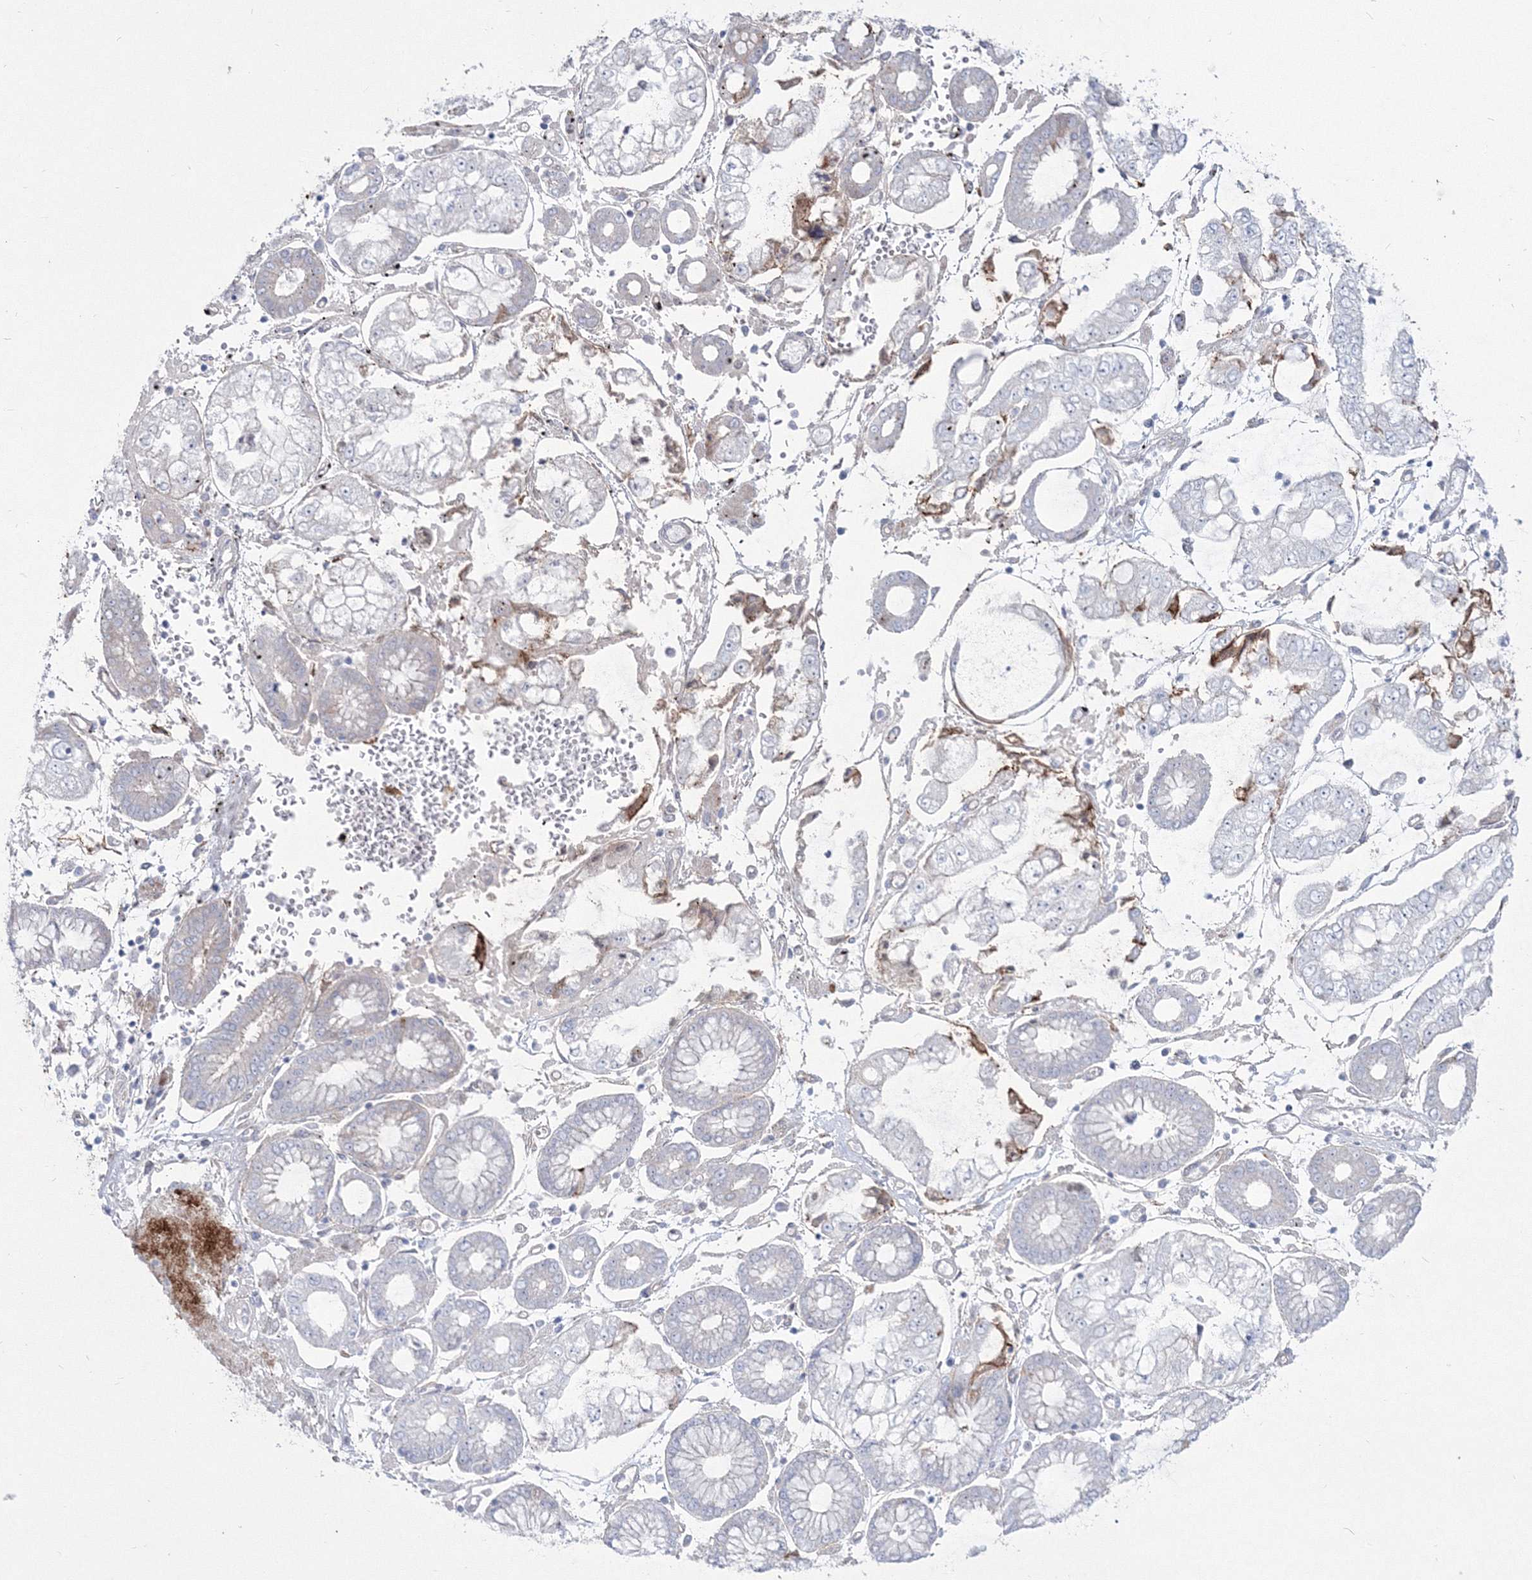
{"staining": {"intensity": "negative", "quantity": "none", "location": "none"}, "tissue": "stomach cancer", "cell_type": "Tumor cells", "image_type": "cancer", "snomed": [{"axis": "morphology", "description": "Adenocarcinoma, NOS"}, {"axis": "topography", "description": "Stomach"}], "caption": "An image of human stomach cancer (adenocarcinoma) is negative for staining in tumor cells.", "gene": "HYAL2", "patient": {"sex": "male", "age": 76}}